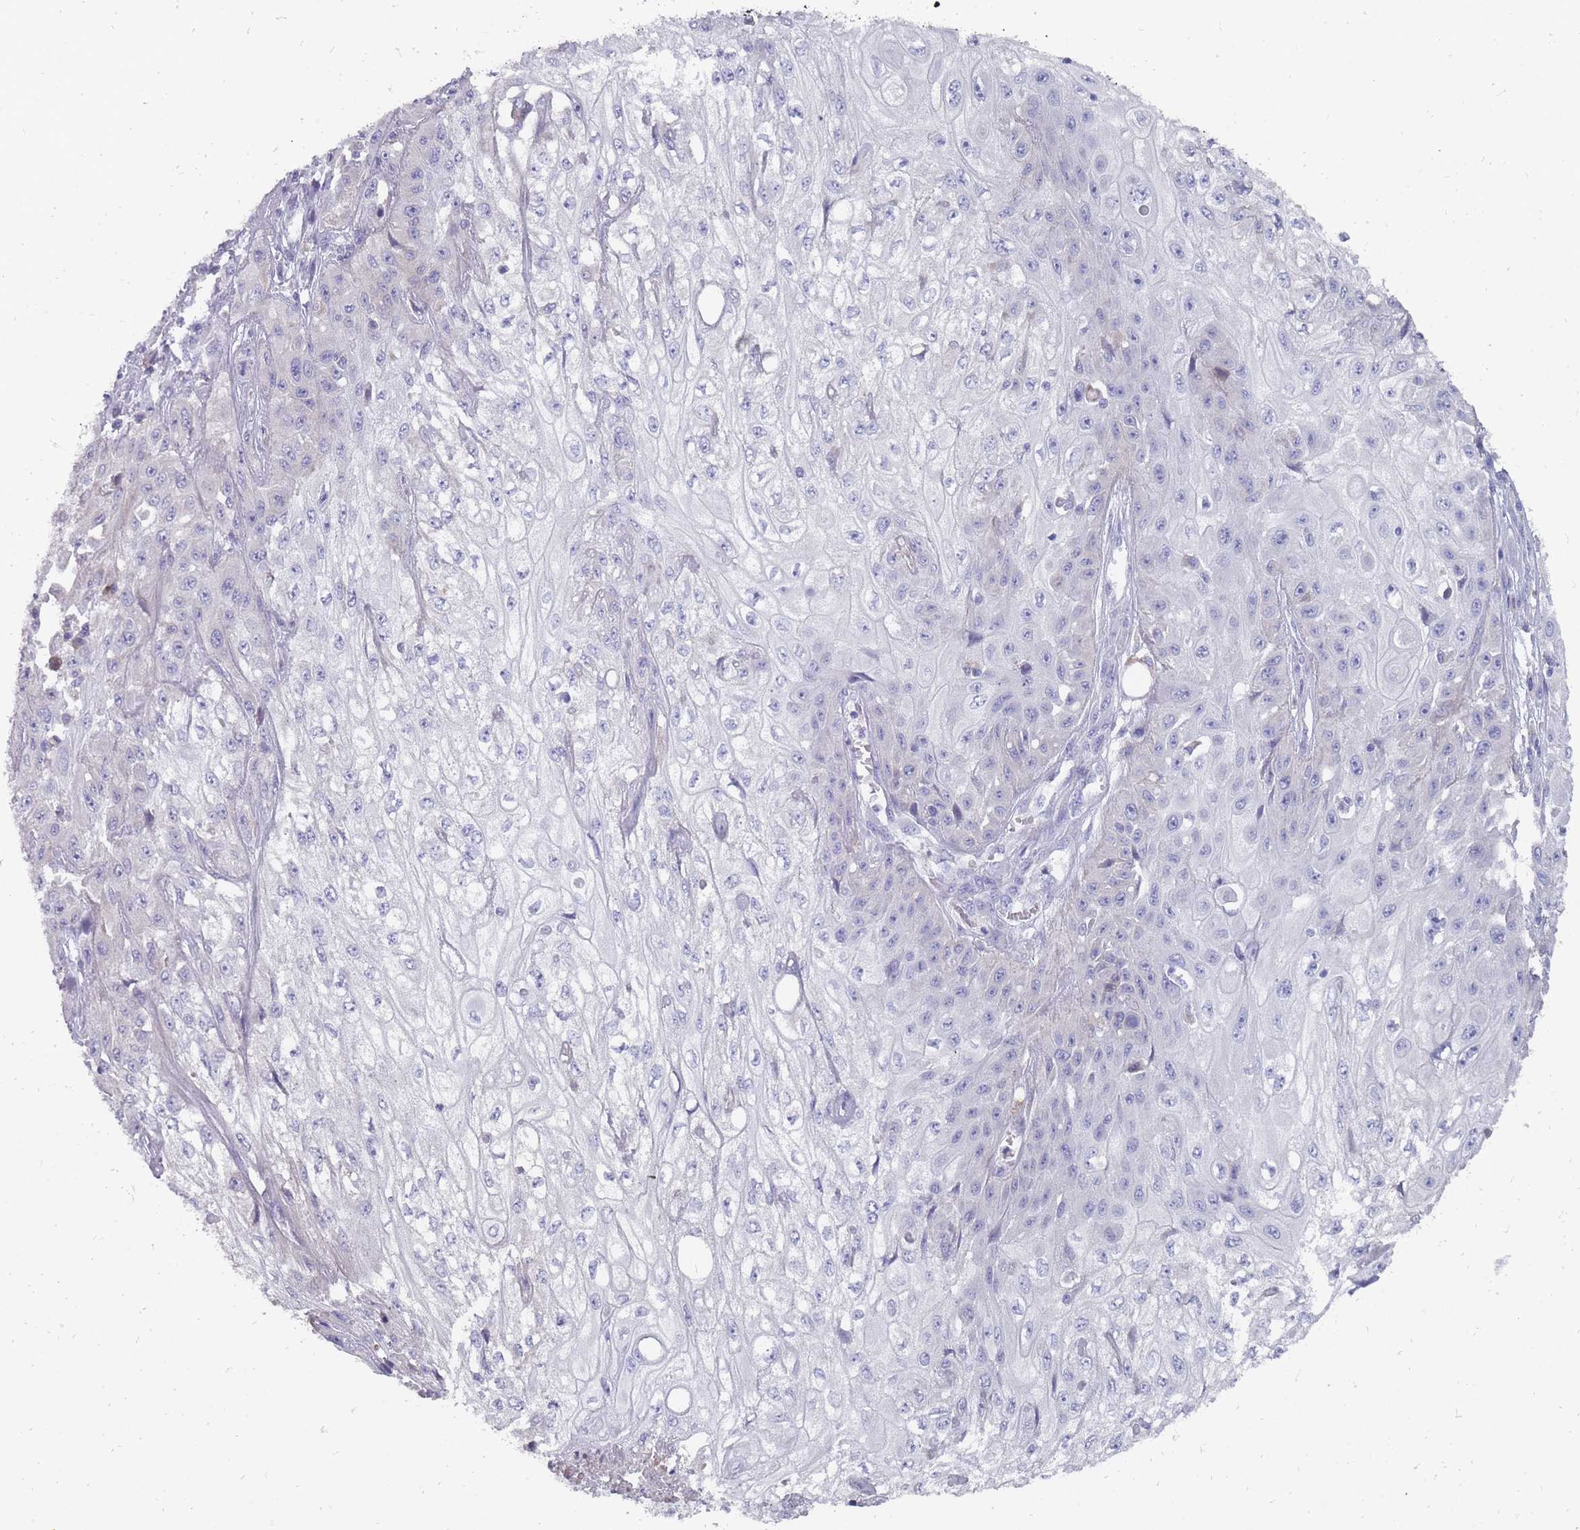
{"staining": {"intensity": "negative", "quantity": "none", "location": "none"}, "tissue": "skin cancer", "cell_type": "Tumor cells", "image_type": "cancer", "snomed": [{"axis": "morphology", "description": "Squamous cell carcinoma, NOS"}, {"axis": "morphology", "description": "Squamous cell carcinoma, metastatic, NOS"}, {"axis": "topography", "description": "Skin"}, {"axis": "topography", "description": "Lymph node"}], "caption": "Histopathology image shows no protein expression in tumor cells of metastatic squamous cell carcinoma (skin) tissue. (DAB (3,3'-diaminobenzidine) immunohistochemistry with hematoxylin counter stain).", "gene": "OTULINL", "patient": {"sex": "male", "age": 75}}